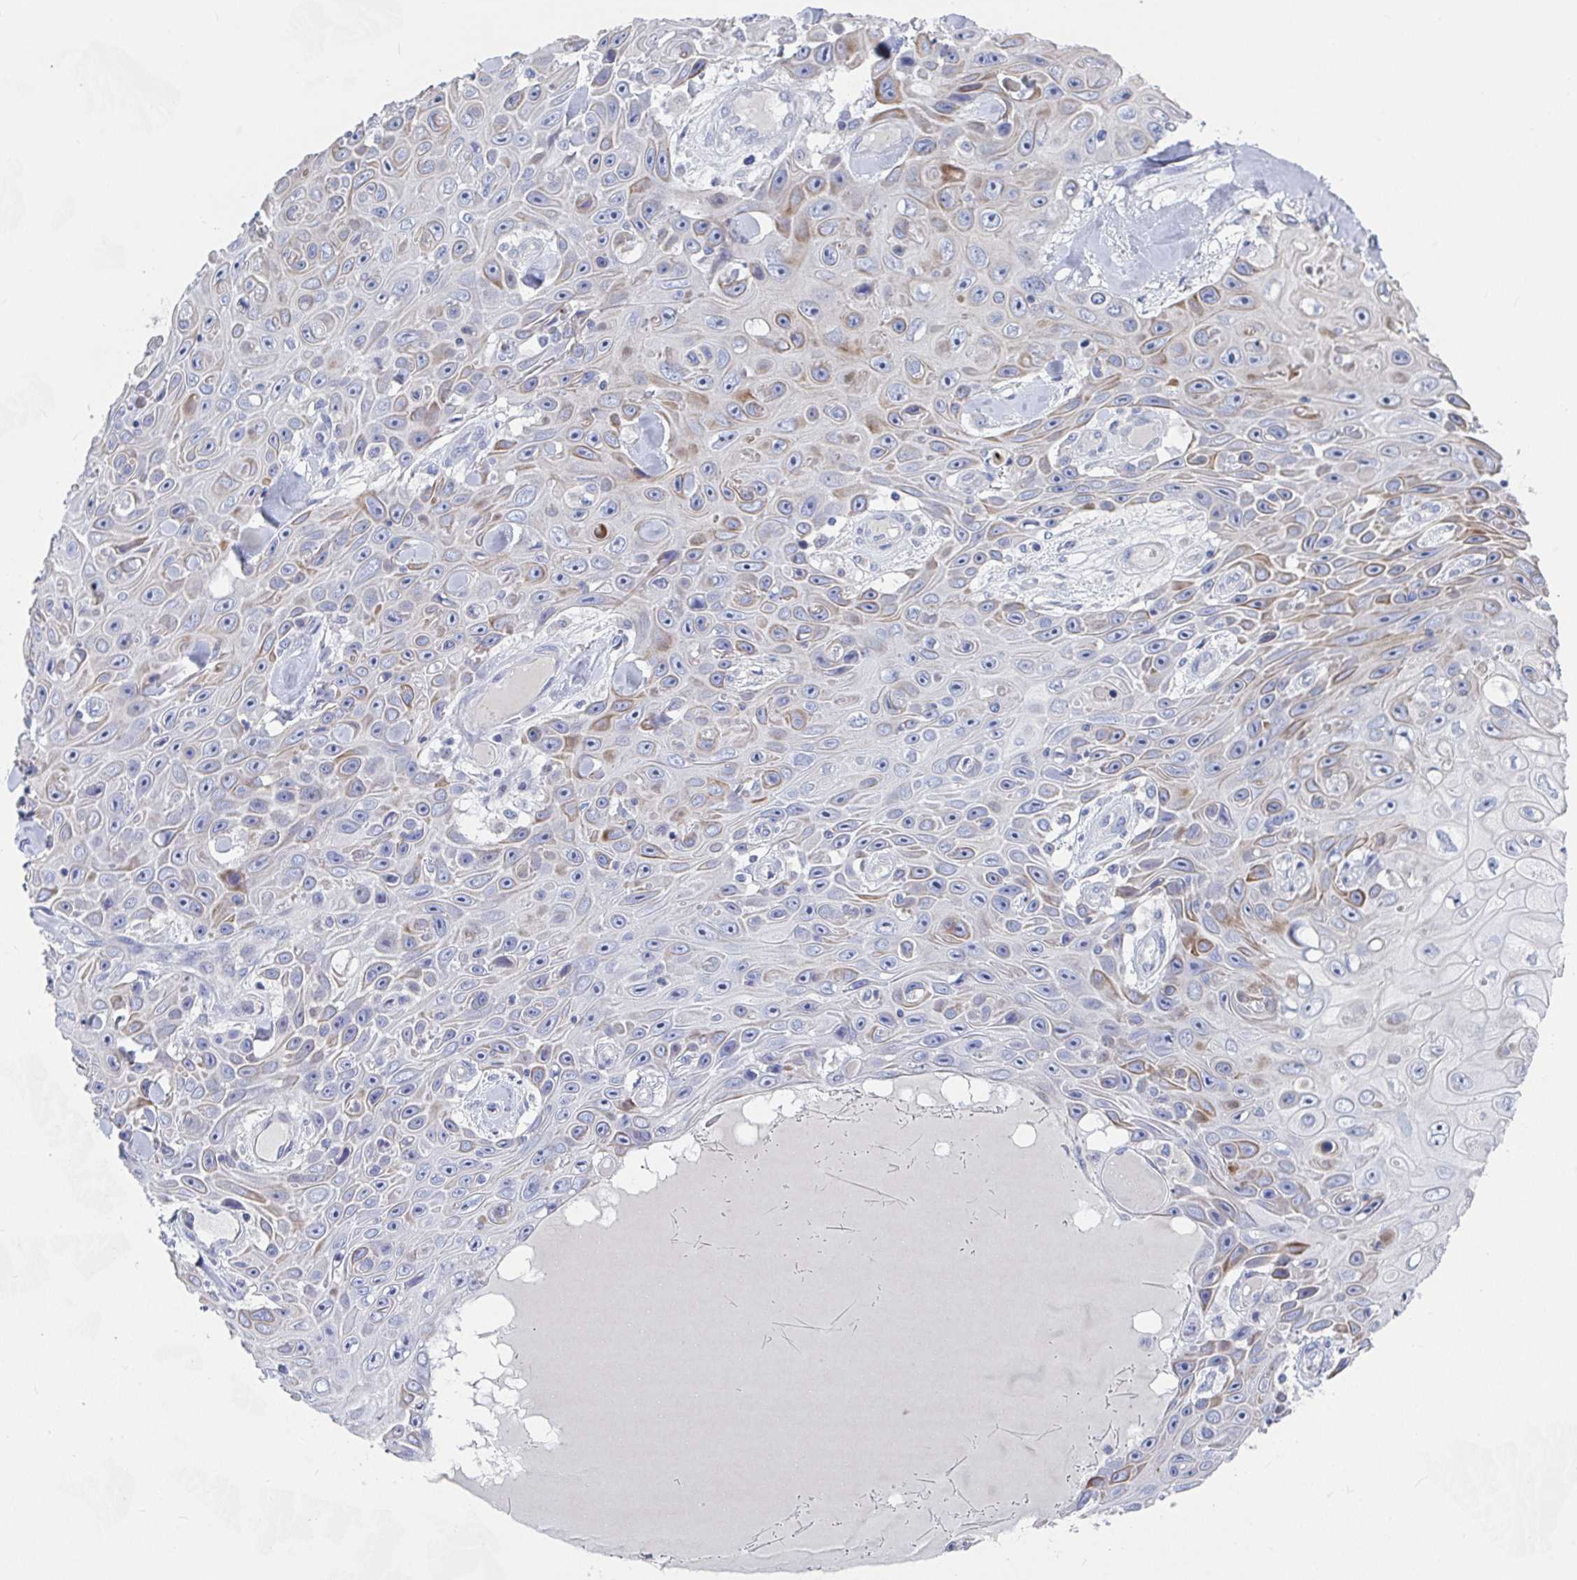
{"staining": {"intensity": "moderate", "quantity": "<25%", "location": "cytoplasmic/membranous"}, "tissue": "skin cancer", "cell_type": "Tumor cells", "image_type": "cancer", "snomed": [{"axis": "morphology", "description": "Squamous cell carcinoma, NOS"}, {"axis": "topography", "description": "Skin"}], "caption": "DAB (3,3'-diaminobenzidine) immunohistochemical staining of human skin cancer shows moderate cytoplasmic/membranous protein staining in approximately <25% of tumor cells.", "gene": "ZNF561", "patient": {"sex": "male", "age": 82}}